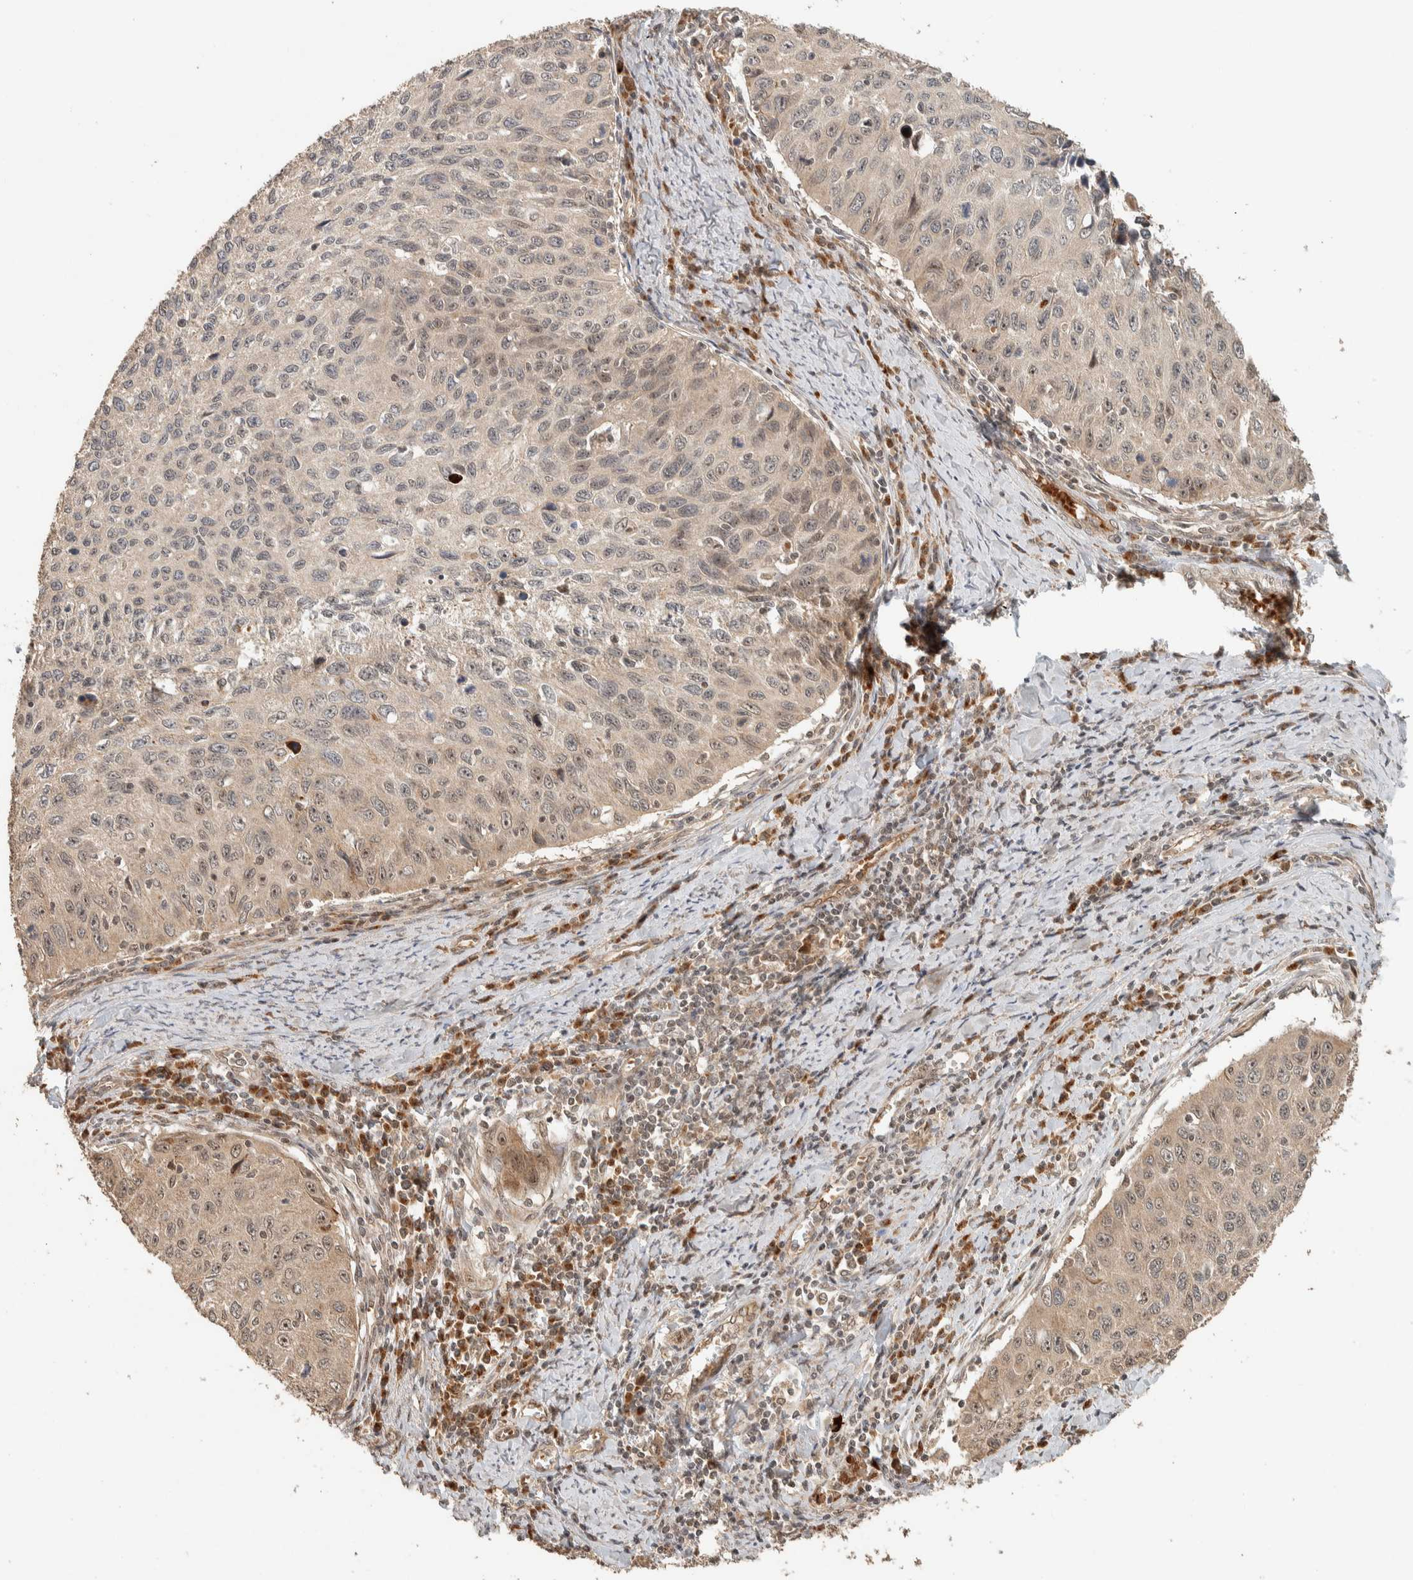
{"staining": {"intensity": "weak", "quantity": ">75%", "location": "cytoplasmic/membranous"}, "tissue": "cervical cancer", "cell_type": "Tumor cells", "image_type": "cancer", "snomed": [{"axis": "morphology", "description": "Squamous cell carcinoma, NOS"}, {"axis": "topography", "description": "Cervix"}], "caption": "Cervical squamous cell carcinoma stained with a protein marker exhibits weak staining in tumor cells.", "gene": "ZBTB2", "patient": {"sex": "female", "age": 53}}